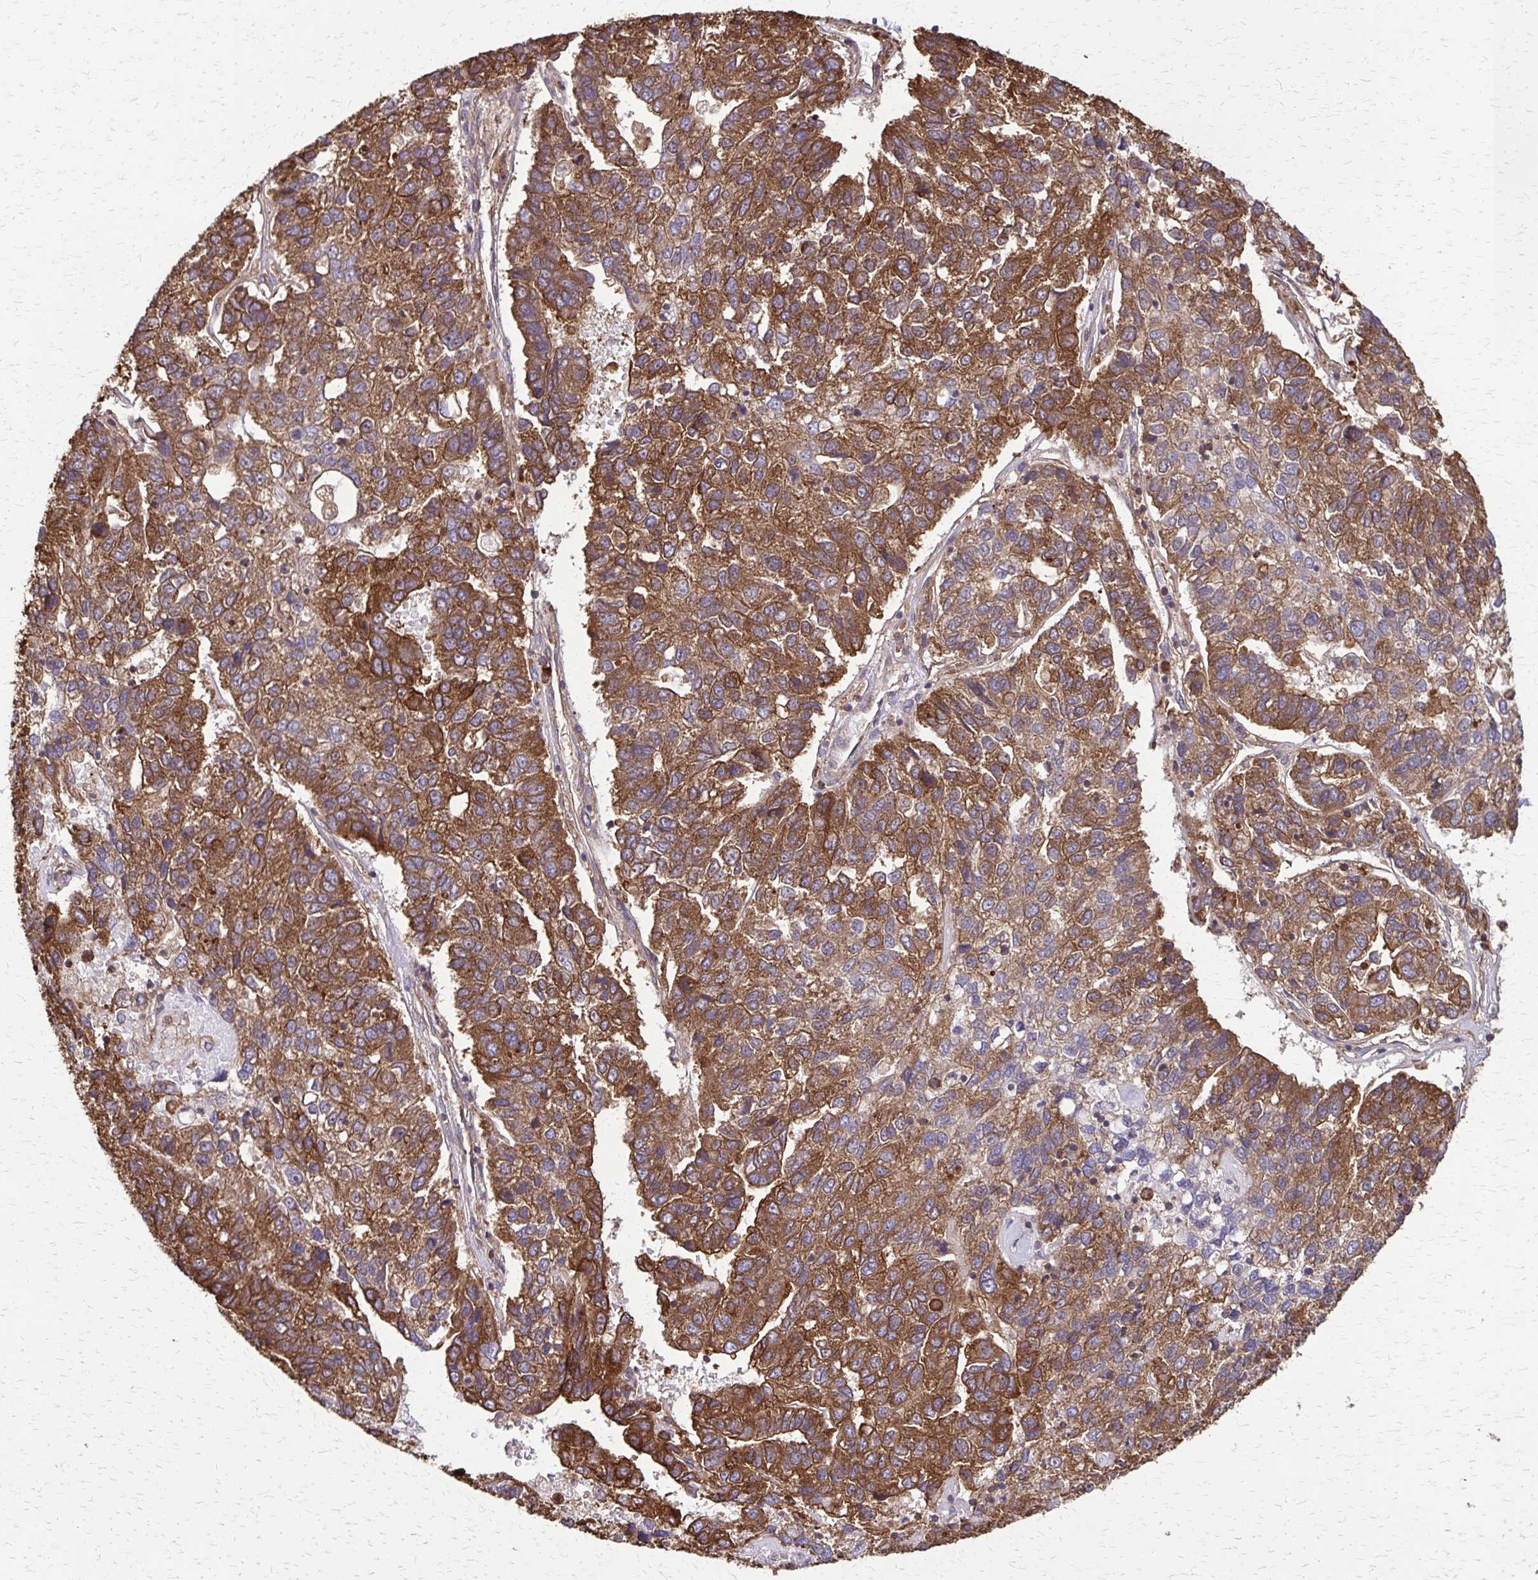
{"staining": {"intensity": "moderate", "quantity": ">75%", "location": "cytoplasmic/membranous"}, "tissue": "pancreatic cancer", "cell_type": "Tumor cells", "image_type": "cancer", "snomed": [{"axis": "morphology", "description": "Adenocarcinoma, NOS"}, {"axis": "topography", "description": "Pancreas"}], "caption": "Adenocarcinoma (pancreatic) was stained to show a protein in brown. There is medium levels of moderate cytoplasmic/membranous expression in about >75% of tumor cells.", "gene": "EEF2", "patient": {"sex": "female", "age": 61}}